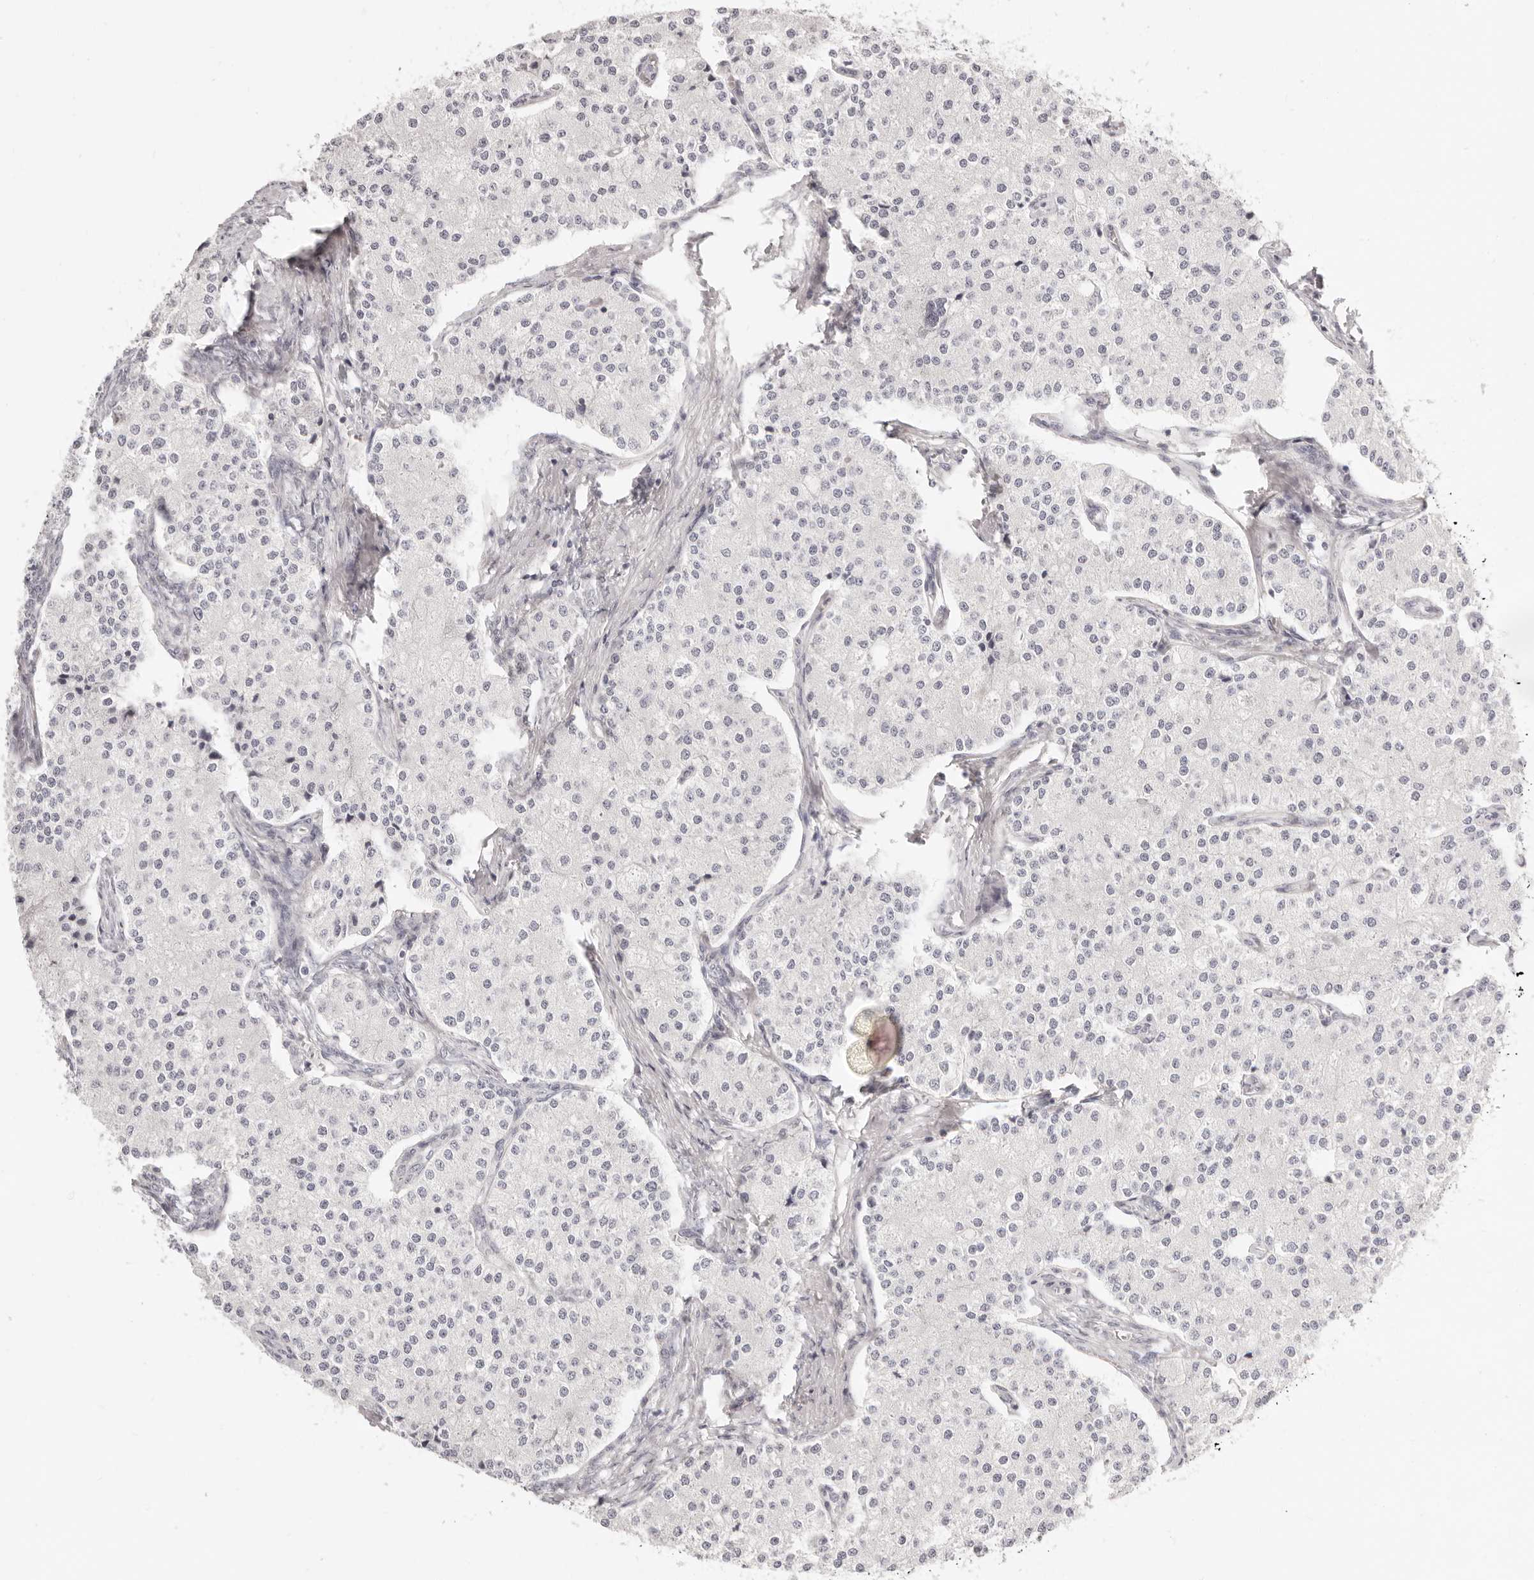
{"staining": {"intensity": "negative", "quantity": "none", "location": "none"}, "tissue": "carcinoid", "cell_type": "Tumor cells", "image_type": "cancer", "snomed": [{"axis": "morphology", "description": "Carcinoid, malignant, NOS"}, {"axis": "topography", "description": "Colon"}], "caption": "High magnification brightfield microscopy of carcinoid (malignant) stained with DAB (3,3'-diaminobenzidine) (brown) and counterstained with hematoxylin (blue): tumor cells show no significant positivity.", "gene": "FABP1", "patient": {"sex": "female", "age": 52}}